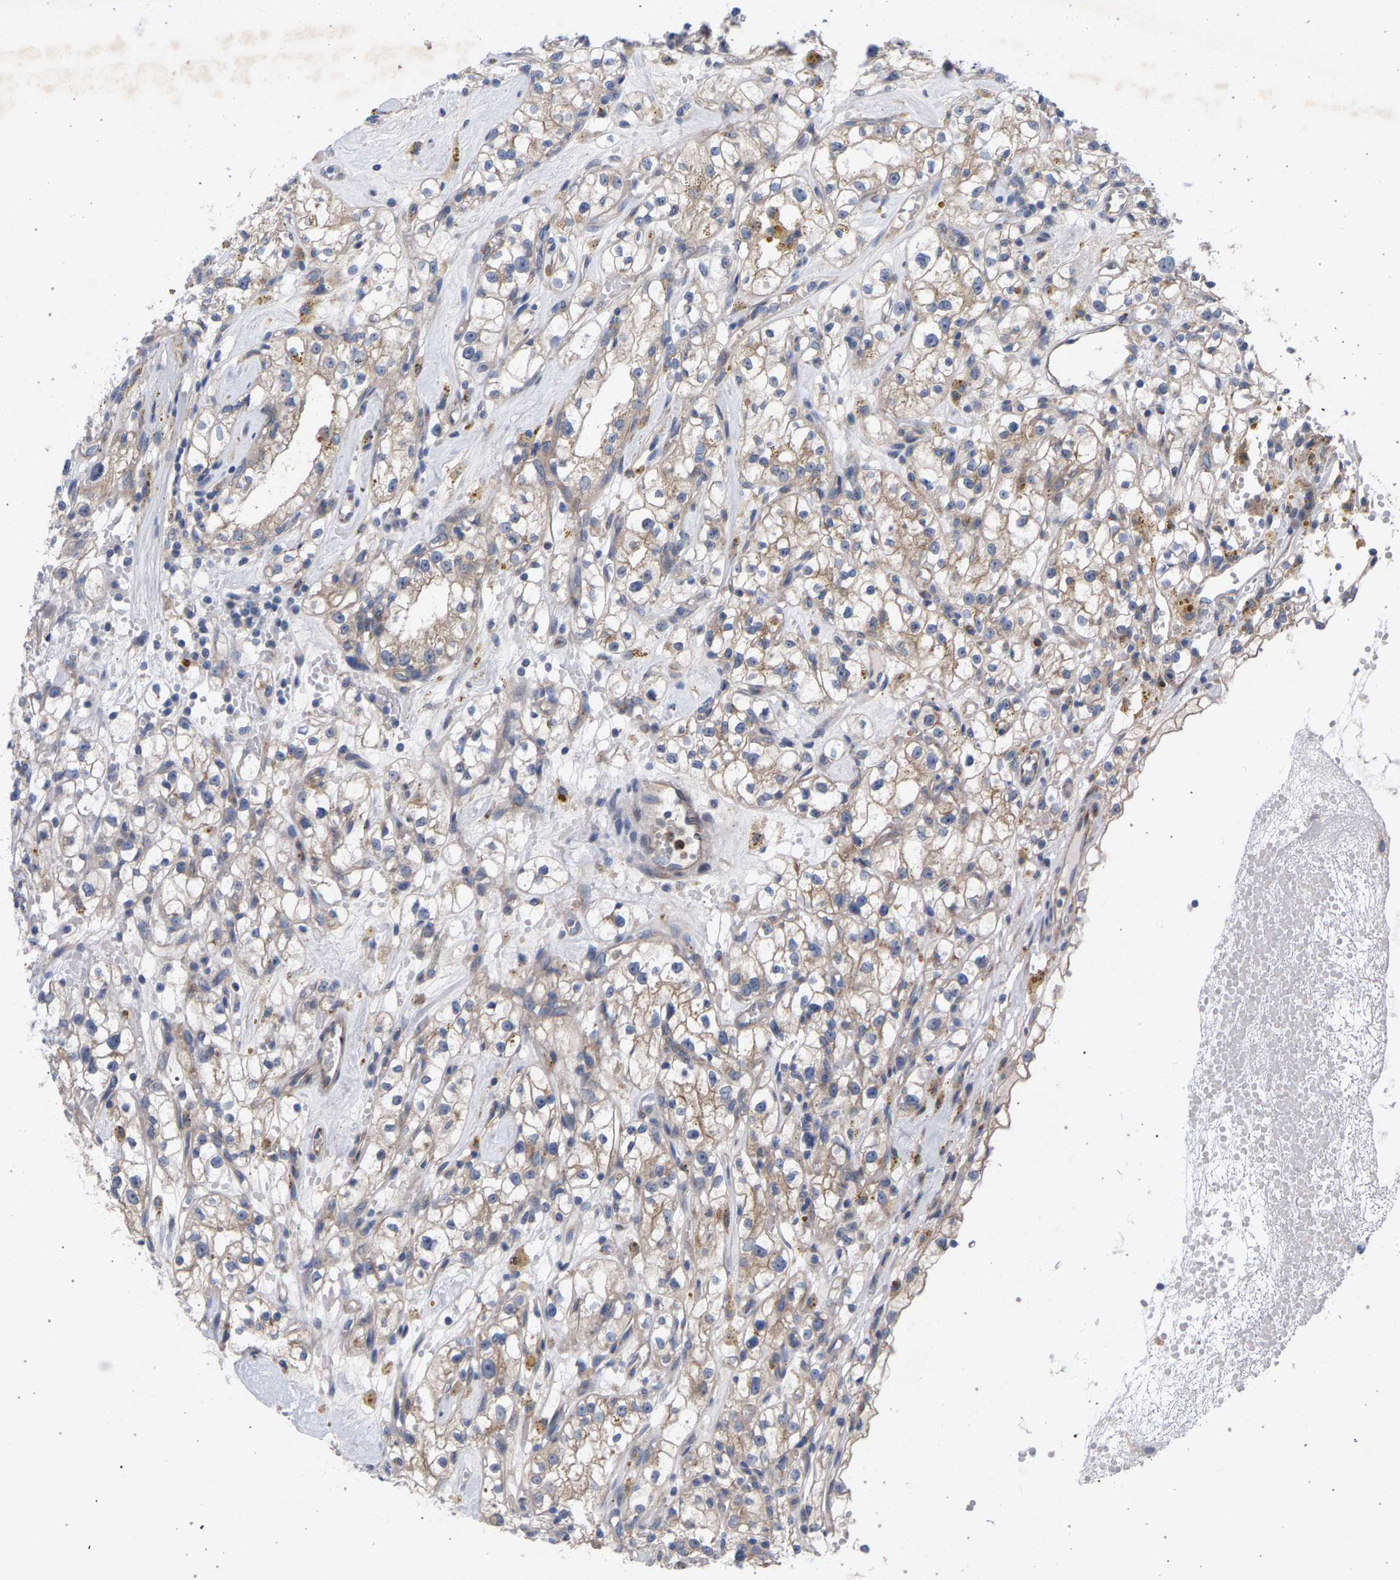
{"staining": {"intensity": "weak", "quantity": ">75%", "location": "cytoplasmic/membranous"}, "tissue": "renal cancer", "cell_type": "Tumor cells", "image_type": "cancer", "snomed": [{"axis": "morphology", "description": "Adenocarcinoma, NOS"}, {"axis": "topography", "description": "Kidney"}], "caption": "This is a photomicrograph of immunohistochemistry (IHC) staining of adenocarcinoma (renal), which shows weak positivity in the cytoplasmic/membranous of tumor cells.", "gene": "MAMDC2", "patient": {"sex": "male", "age": 56}}